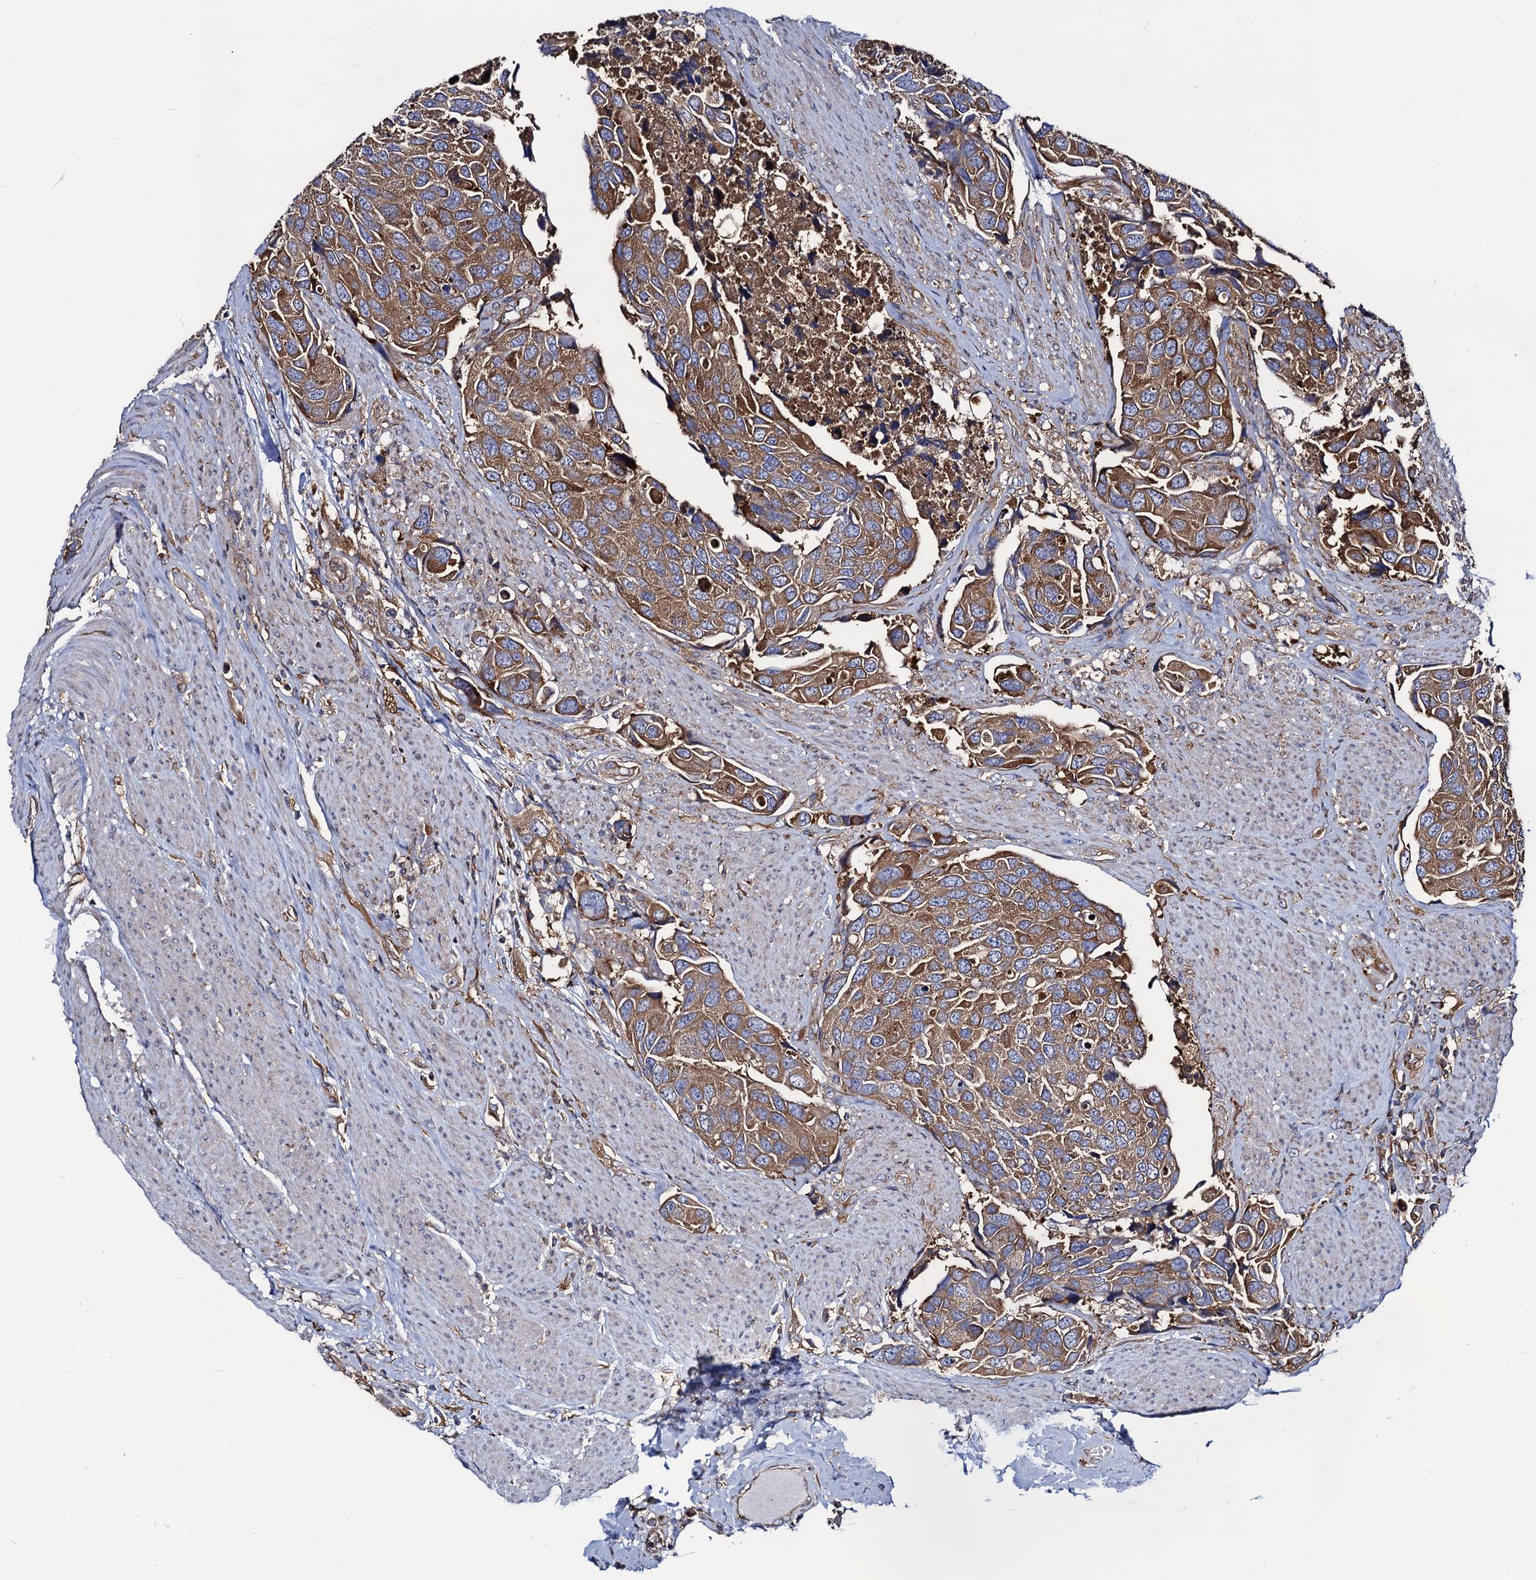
{"staining": {"intensity": "moderate", "quantity": ">75%", "location": "cytoplasmic/membranous"}, "tissue": "urothelial cancer", "cell_type": "Tumor cells", "image_type": "cancer", "snomed": [{"axis": "morphology", "description": "Urothelial carcinoma, High grade"}, {"axis": "topography", "description": "Urinary bladder"}], "caption": "An IHC micrograph of neoplastic tissue is shown. Protein staining in brown labels moderate cytoplasmic/membranous positivity in urothelial cancer within tumor cells. (Stains: DAB (3,3'-diaminobenzidine) in brown, nuclei in blue, Microscopy: brightfield microscopy at high magnification).", "gene": "DYDC1", "patient": {"sex": "male", "age": 74}}